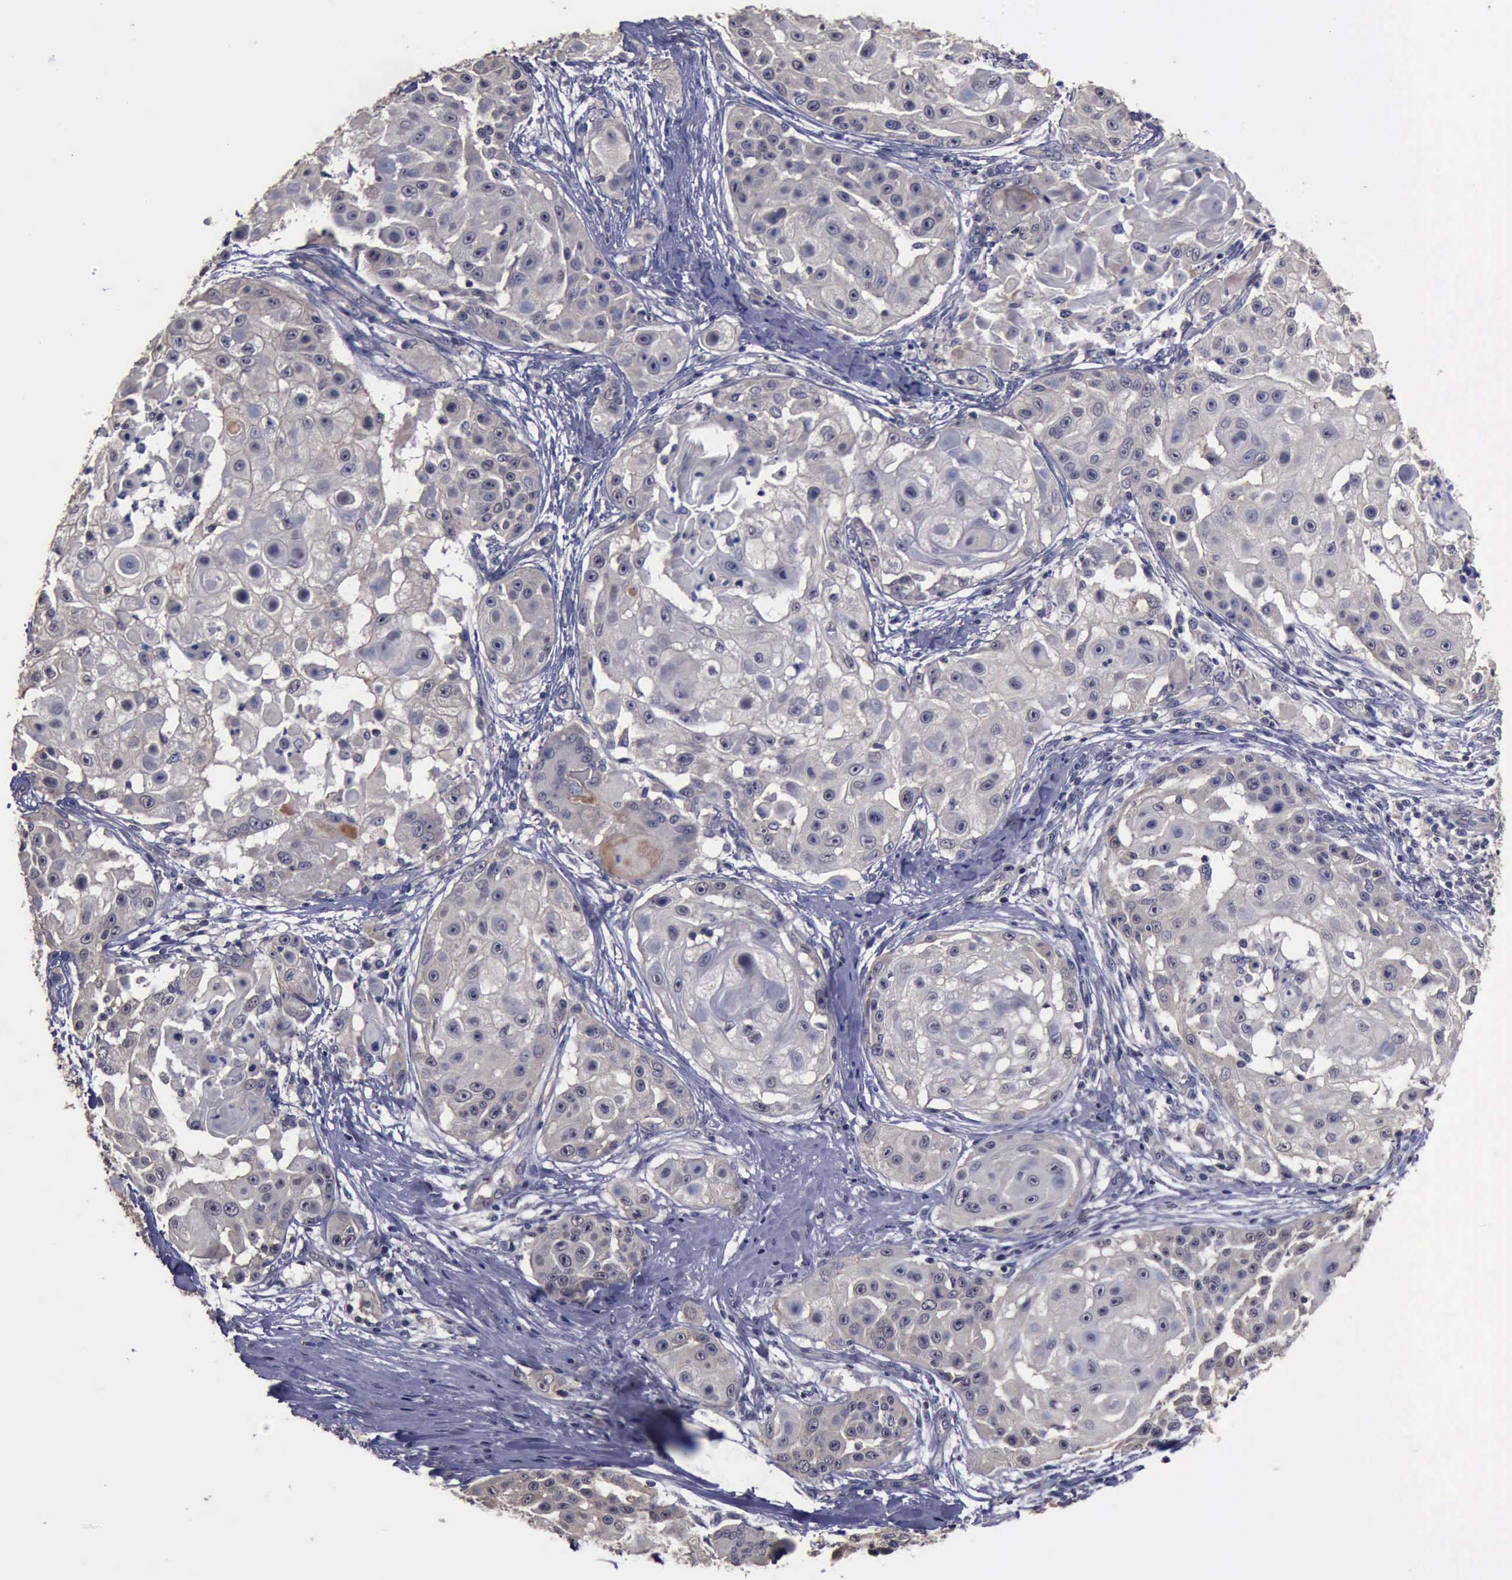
{"staining": {"intensity": "negative", "quantity": "none", "location": "none"}, "tissue": "skin cancer", "cell_type": "Tumor cells", "image_type": "cancer", "snomed": [{"axis": "morphology", "description": "Squamous cell carcinoma, NOS"}, {"axis": "topography", "description": "Skin"}], "caption": "A histopathology image of skin squamous cell carcinoma stained for a protein demonstrates no brown staining in tumor cells. (DAB (3,3'-diaminobenzidine) immunohistochemistry visualized using brightfield microscopy, high magnification).", "gene": "CRKL", "patient": {"sex": "female", "age": 57}}